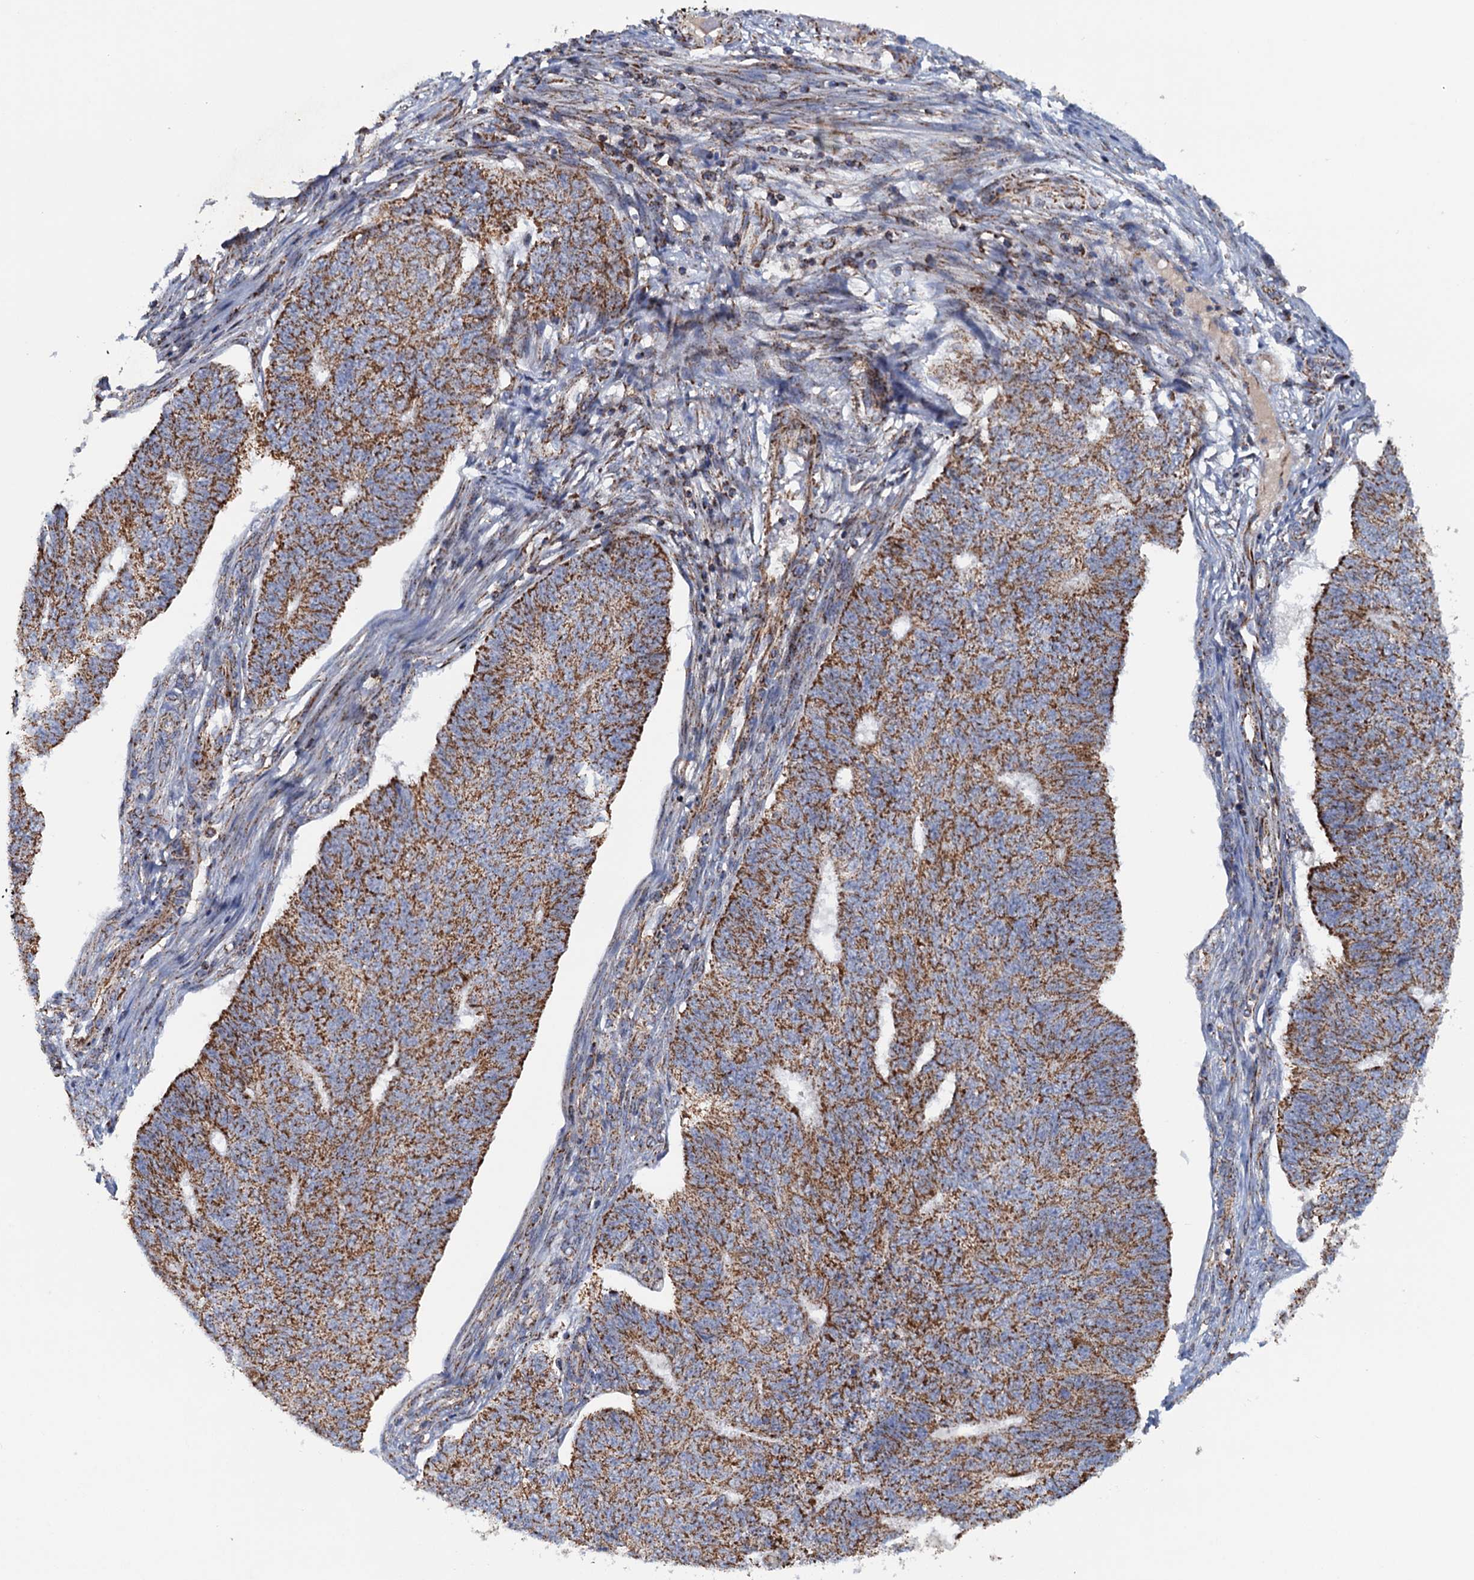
{"staining": {"intensity": "strong", "quantity": ">75%", "location": "cytoplasmic/membranous"}, "tissue": "endometrial cancer", "cell_type": "Tumor cells", "image_type": "cancer", "snomed": [{"axis": "morphology", "description": "Adenocarcinoma, NOS"}, {"axis": "topography", "description": "Endometrium"}], "caption": "Immunohistochemistry (DAB (3,3'-diaminobenzidine)) staining of endometrial adenocarcinoma reveals strong cytoplasmic/membranous protein staining in about >75% of tumor cells.", "gene": "GTPBP3", "patient": {"sex": "female", "age": 32}}